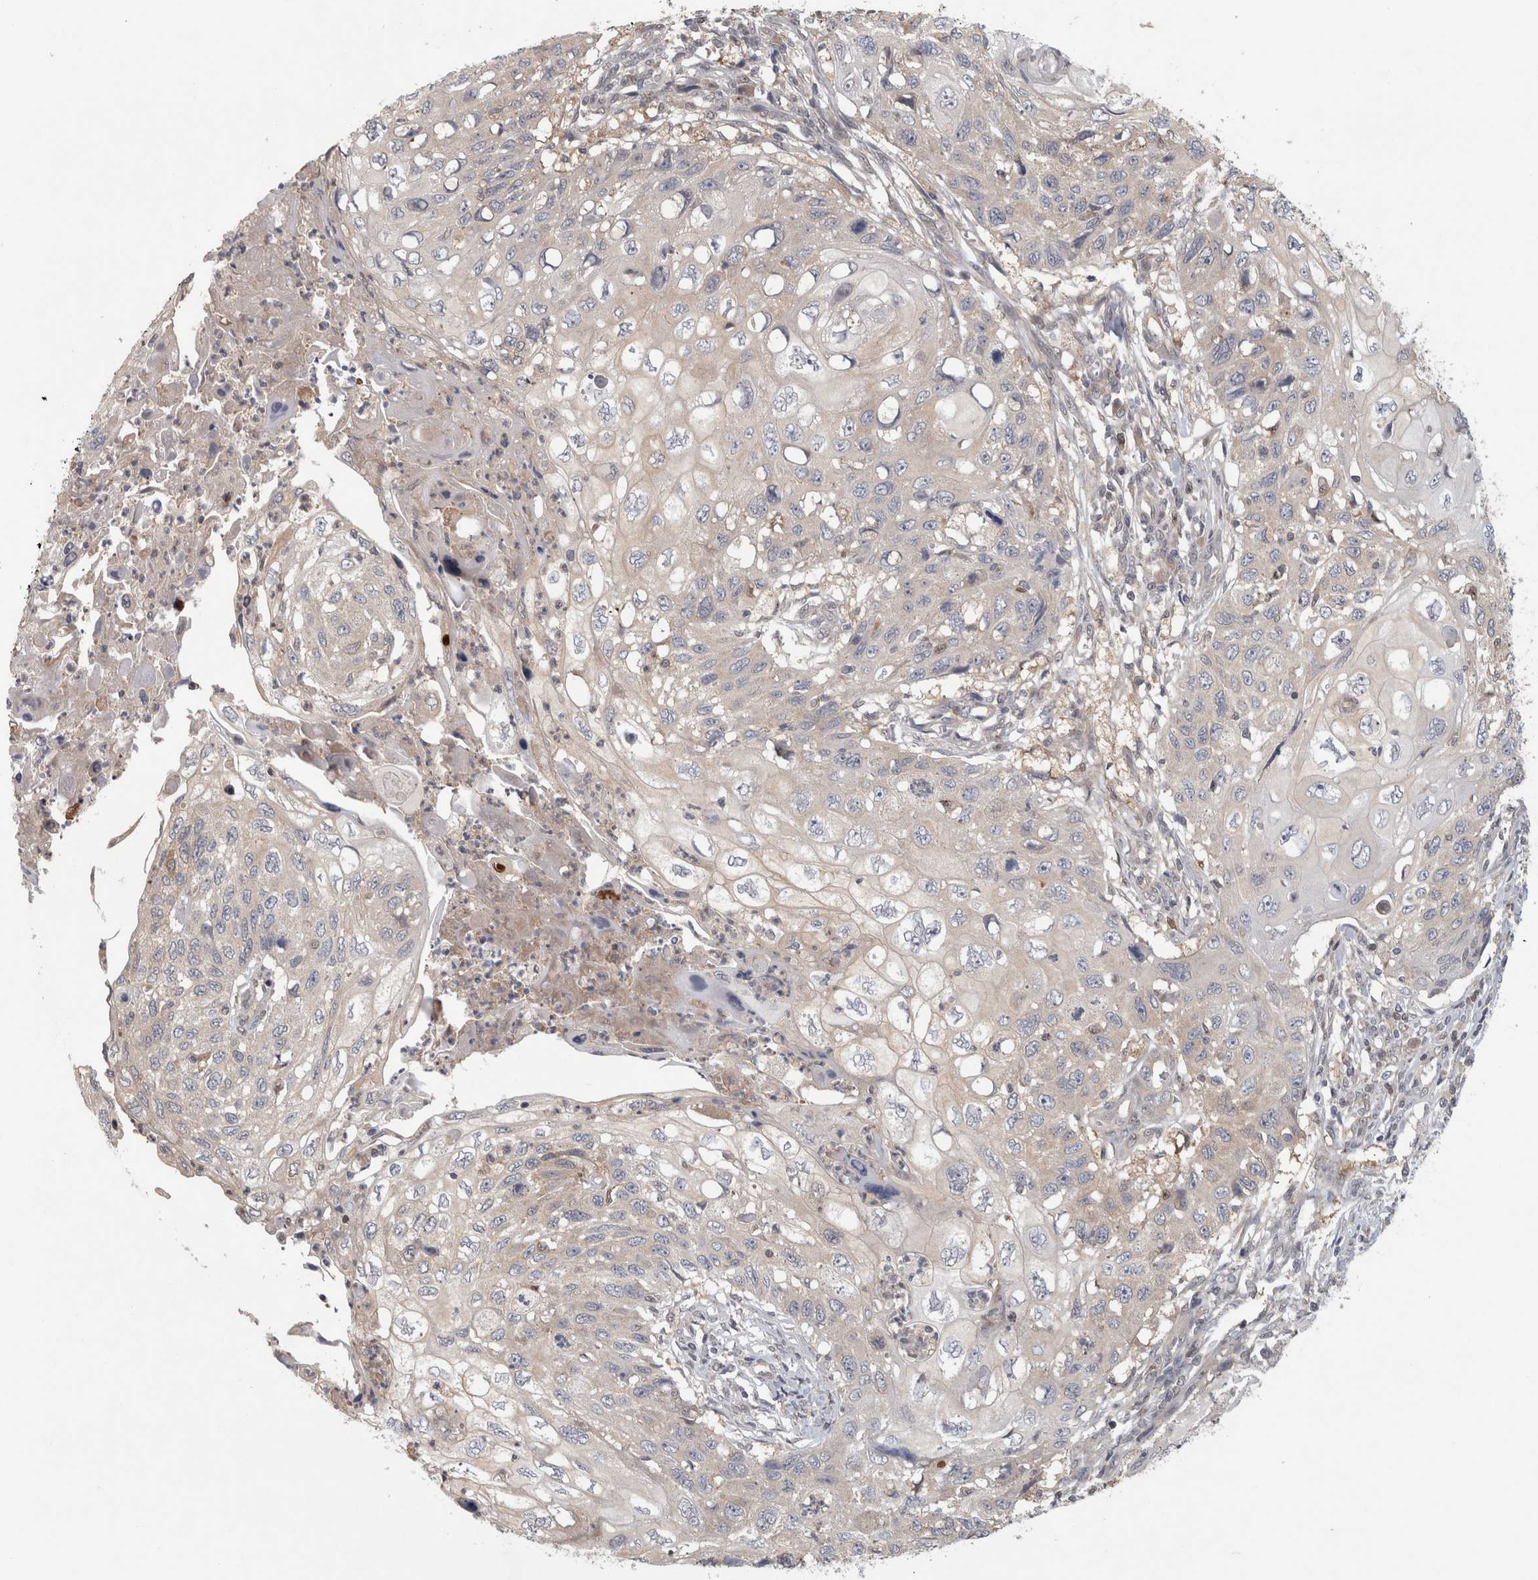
{"staining": {"intensity": "negative", "quantity": "none", "location": "none"}, "tissue": "cervical cancer", "cell_type": "Tumor cells", "image_type": "cancer", "snomed": [{"axis": "morphology", "description": "Squamous cell carcinoma, NOS"}, {"axis": "topography", "description": "Cervix"}], "caption": "There is no significant positivity in tumor cells of cervical cancer.", "gene": "PIGP", "patient": {"sex": "female", "age": 70}}